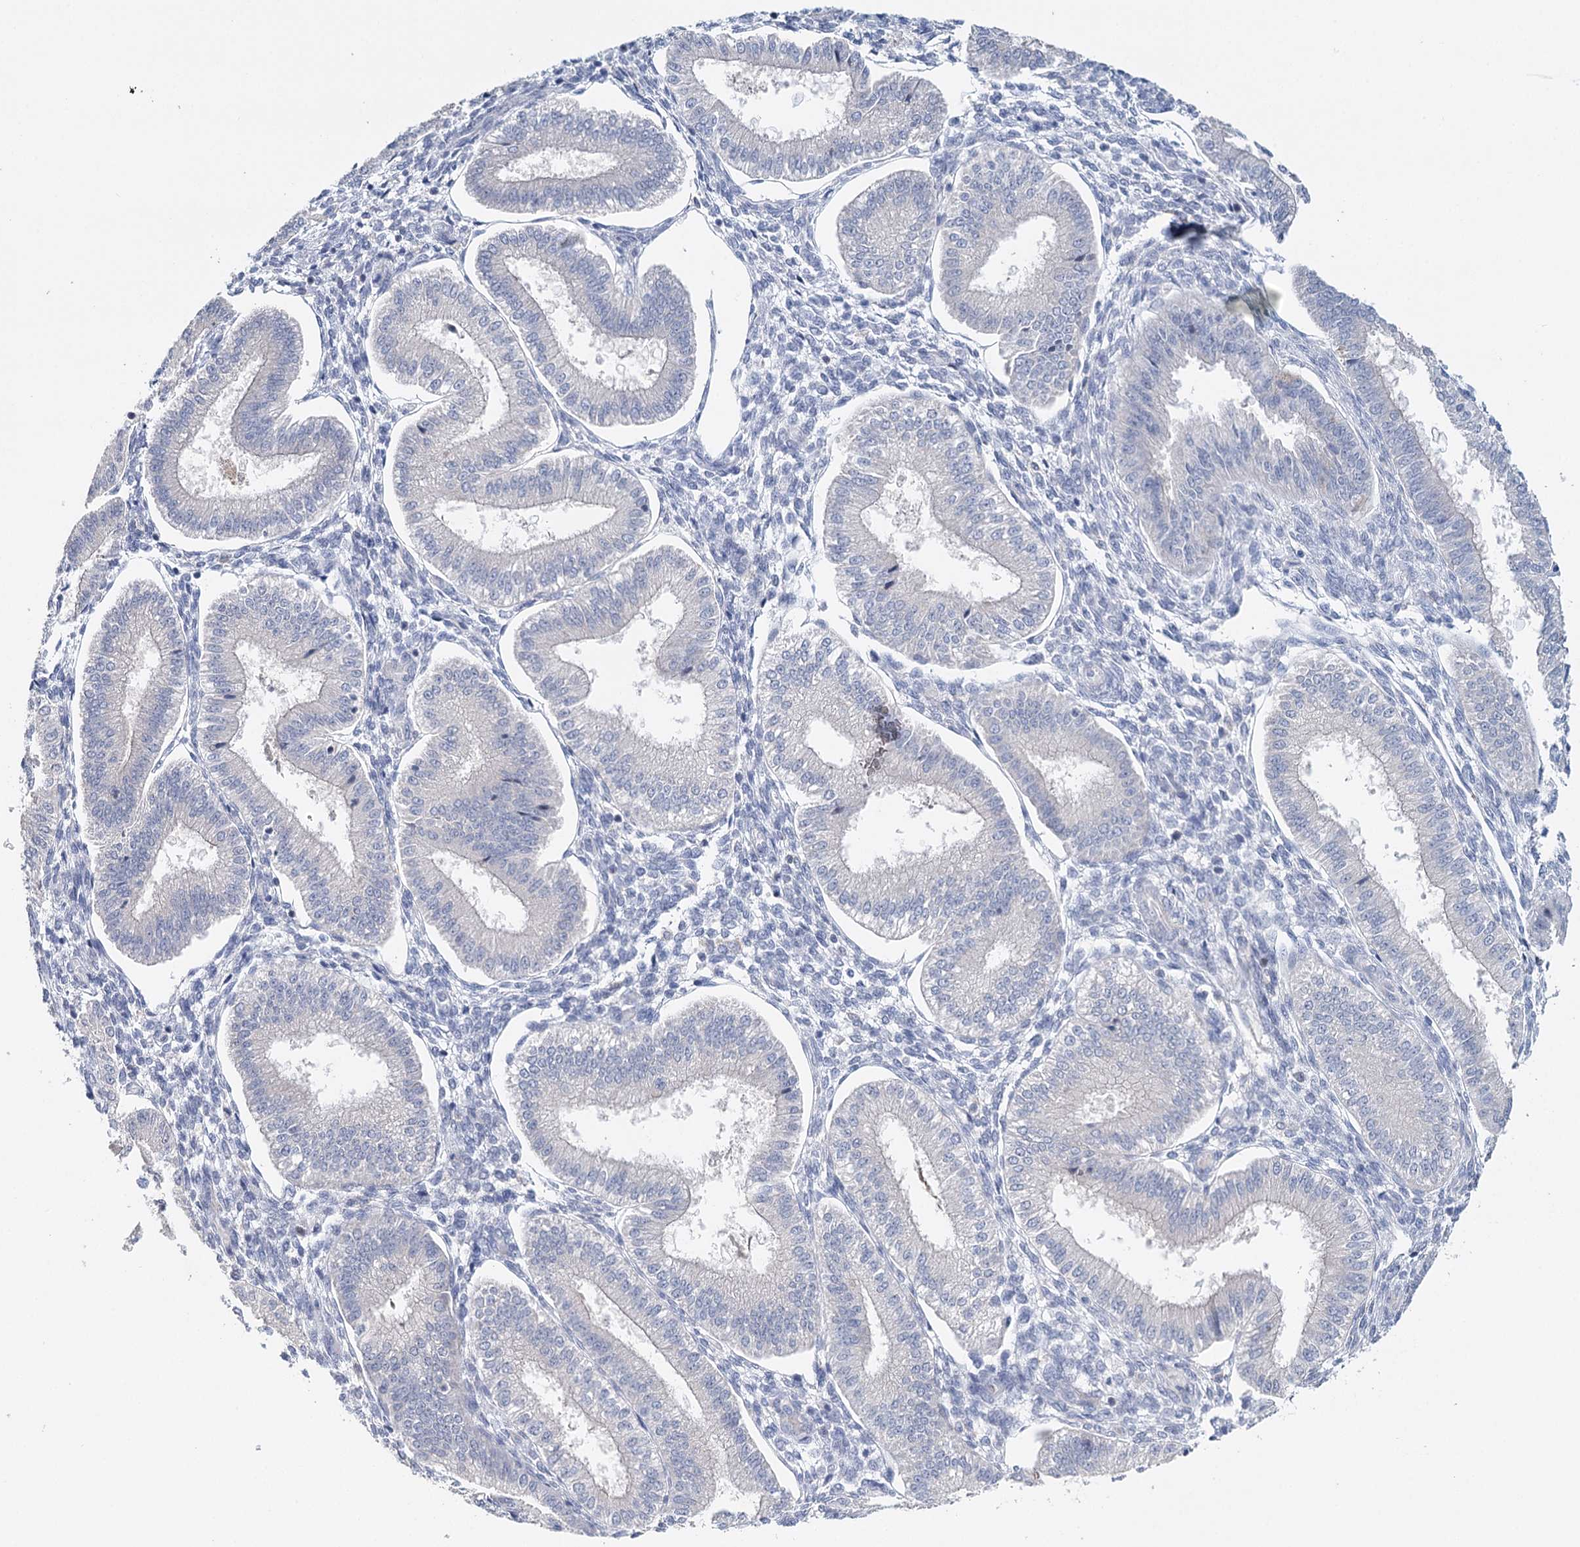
{"staining": {"intensity": "negative", "quantity": "none", "location": "none"}, "tissue": "endometrium", "cell_type": "Cells in endometrial stroma", "image_type": "normal", "snomed": [{"axis": "morphology", "description": "Normal tissue, NOS"}, {"axis": "topography", "description": "Endometrium"}], "caption": "Immunohistochemical staining of normal endometrium exhibits no significant expression in cells in endometrial stroma. (DAB immunohistochemistry (IHC), high magnification).", "gene": "DAPK1", "patient": {"sex": "female", "age": 39}}